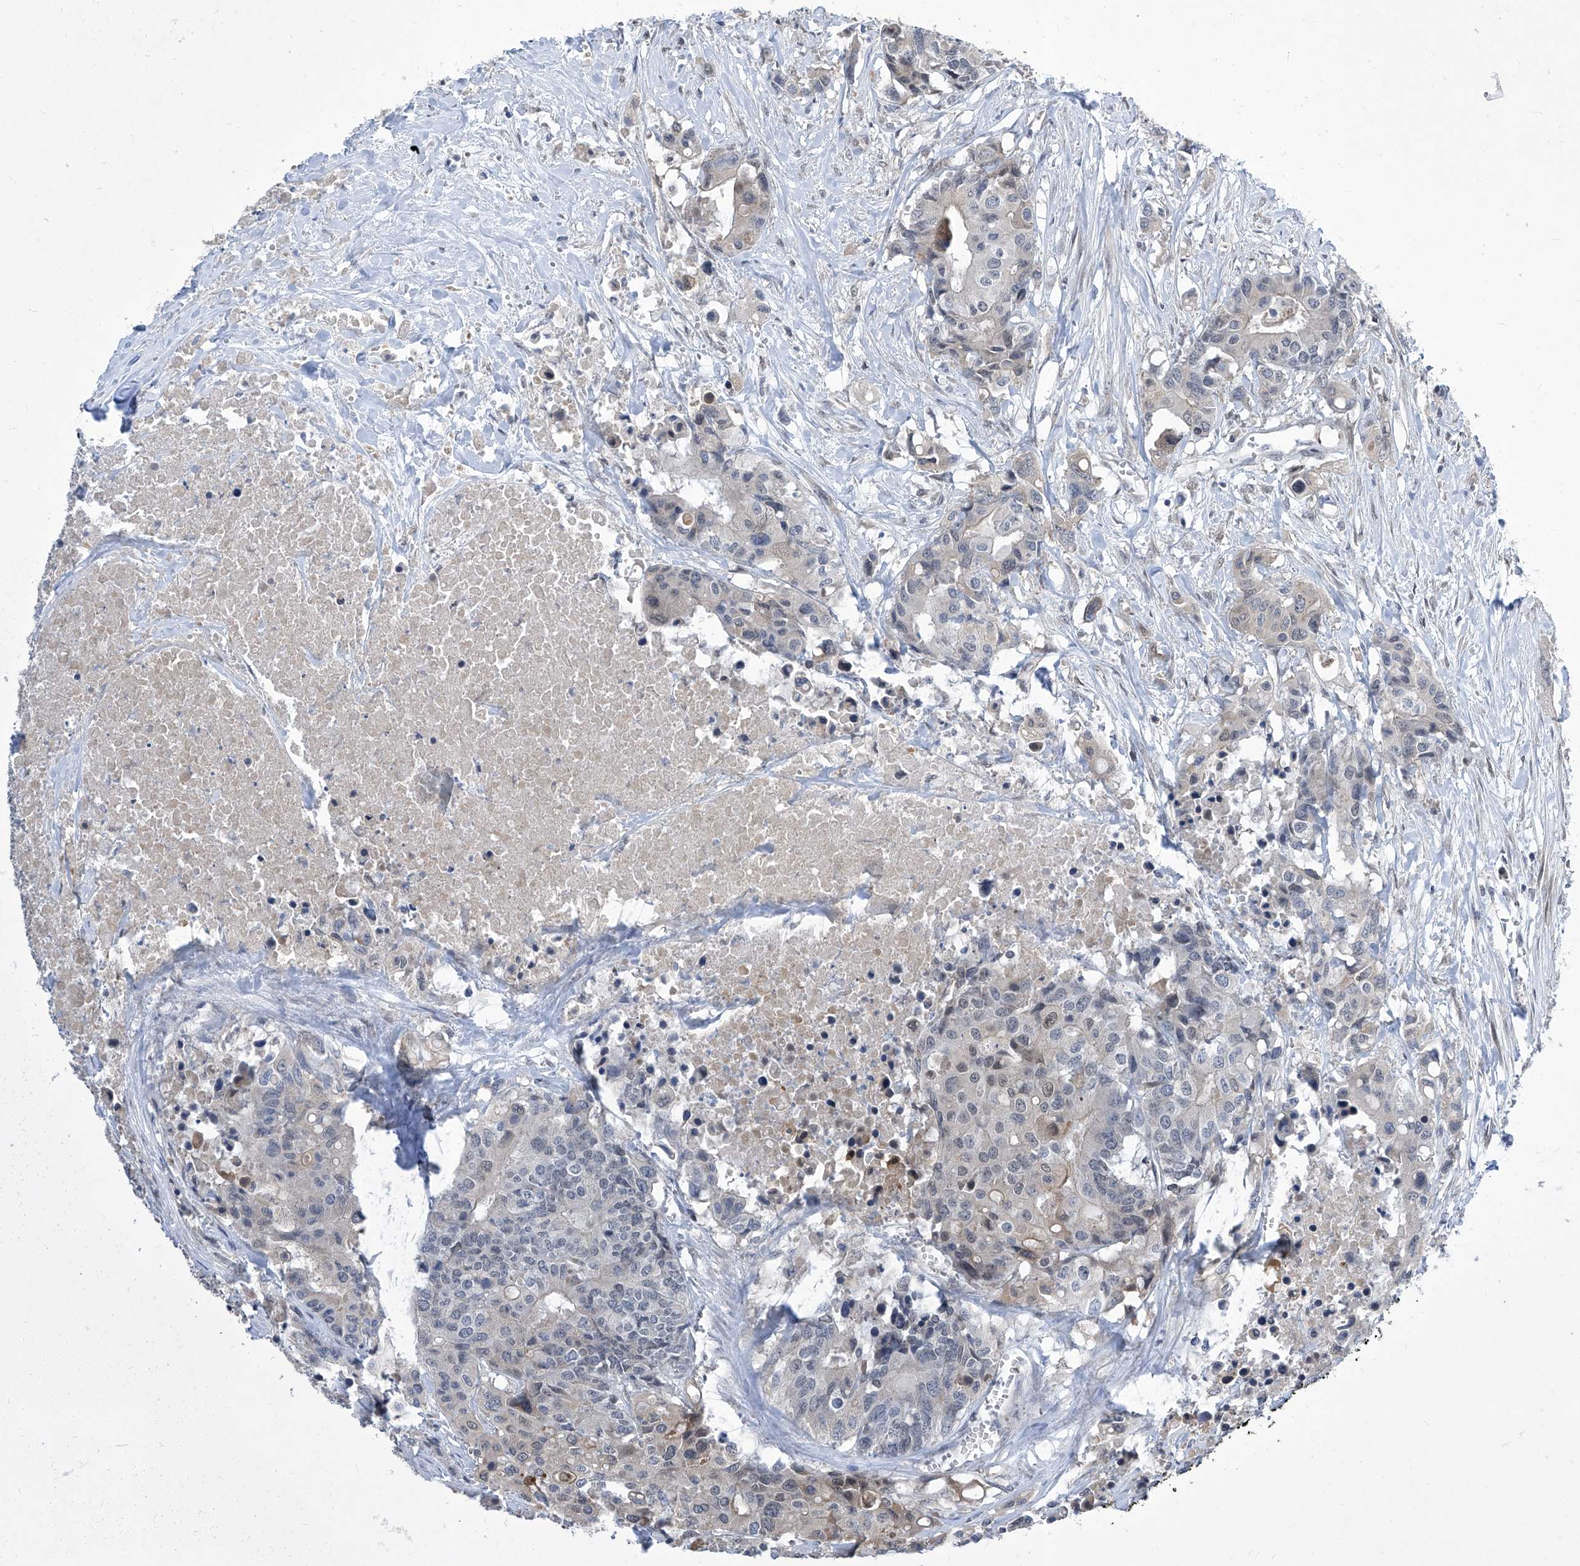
{"staining": {"intensity": "weak", "quantity": "<25%", "location": "cytoplasmic/membranous"}, "tissue": "colorectal cancer", "cell_type": "Tumor cells", "image_type": "cancer", "snomed": [{"axis": "morphology", "description": "Adenocarcinoma, NOS"}, {"axis": "topography", "description": "Colon"}], "caption": "Colorectal cancer (adenocarcinoma) was stained to show a protein in brown. There is no significant positivity in tumor cells.", "gene": "CETN2", "patient": {"sex": "male", "age": 77}}